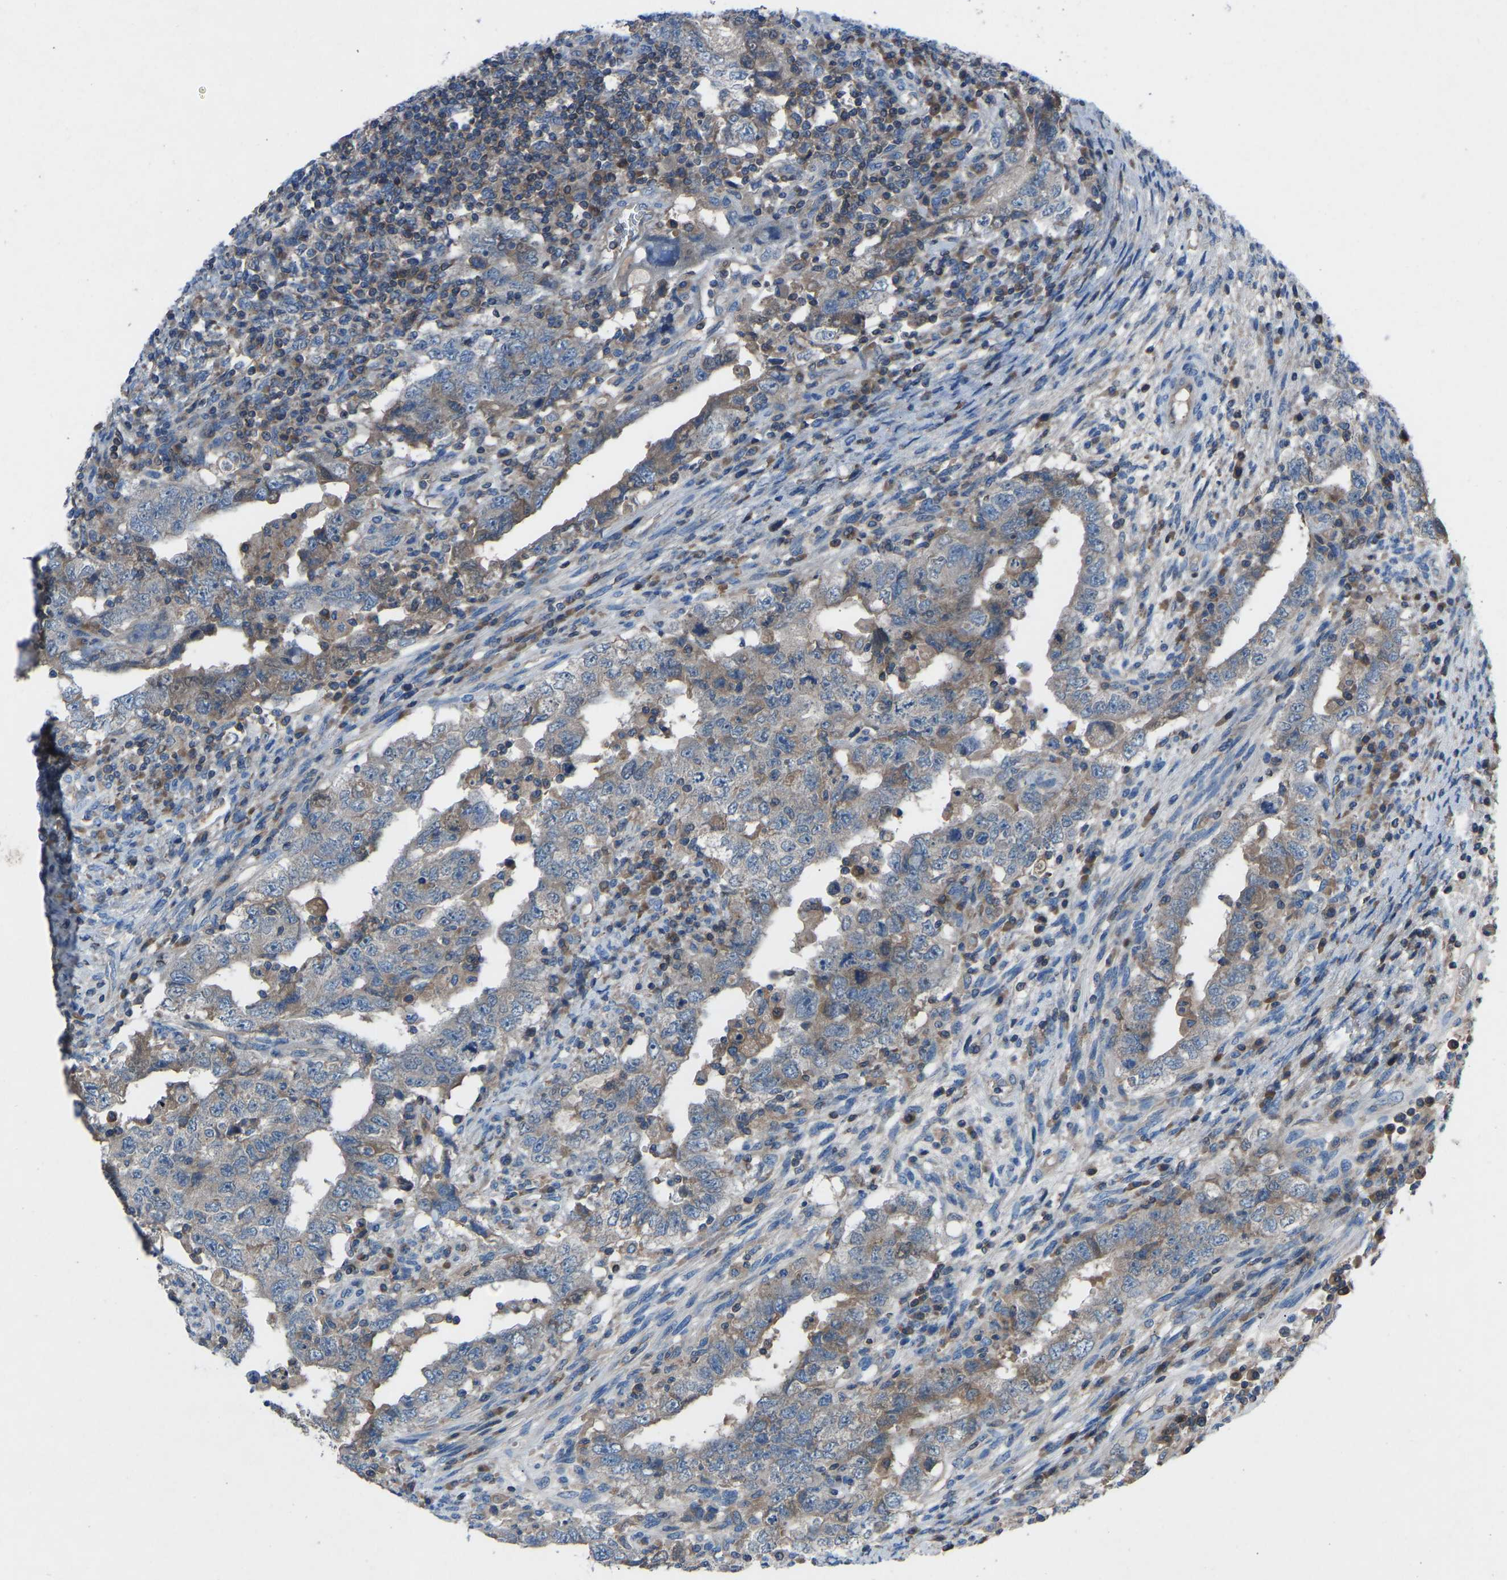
{"staining": {"intensity": "weak", "quantity": "<25%", "location": "cytoplasmic/membranous"}, "tissue": "testis cancer", "cell_type": "Tumor cells", "image_type": "cancer", "snomed": [{"axis": "morphology", "description": "Carcinoma, Embryonal, NOS"}, {"axis": "topography", "description": "Testis"}], "caption": "Protein analysis of testis cancer (embryonal carcinoma) exhibits no significant positivity in tumor cells.", "gene": "GRK6", "patient": {"sex": "male", "age": 26}}